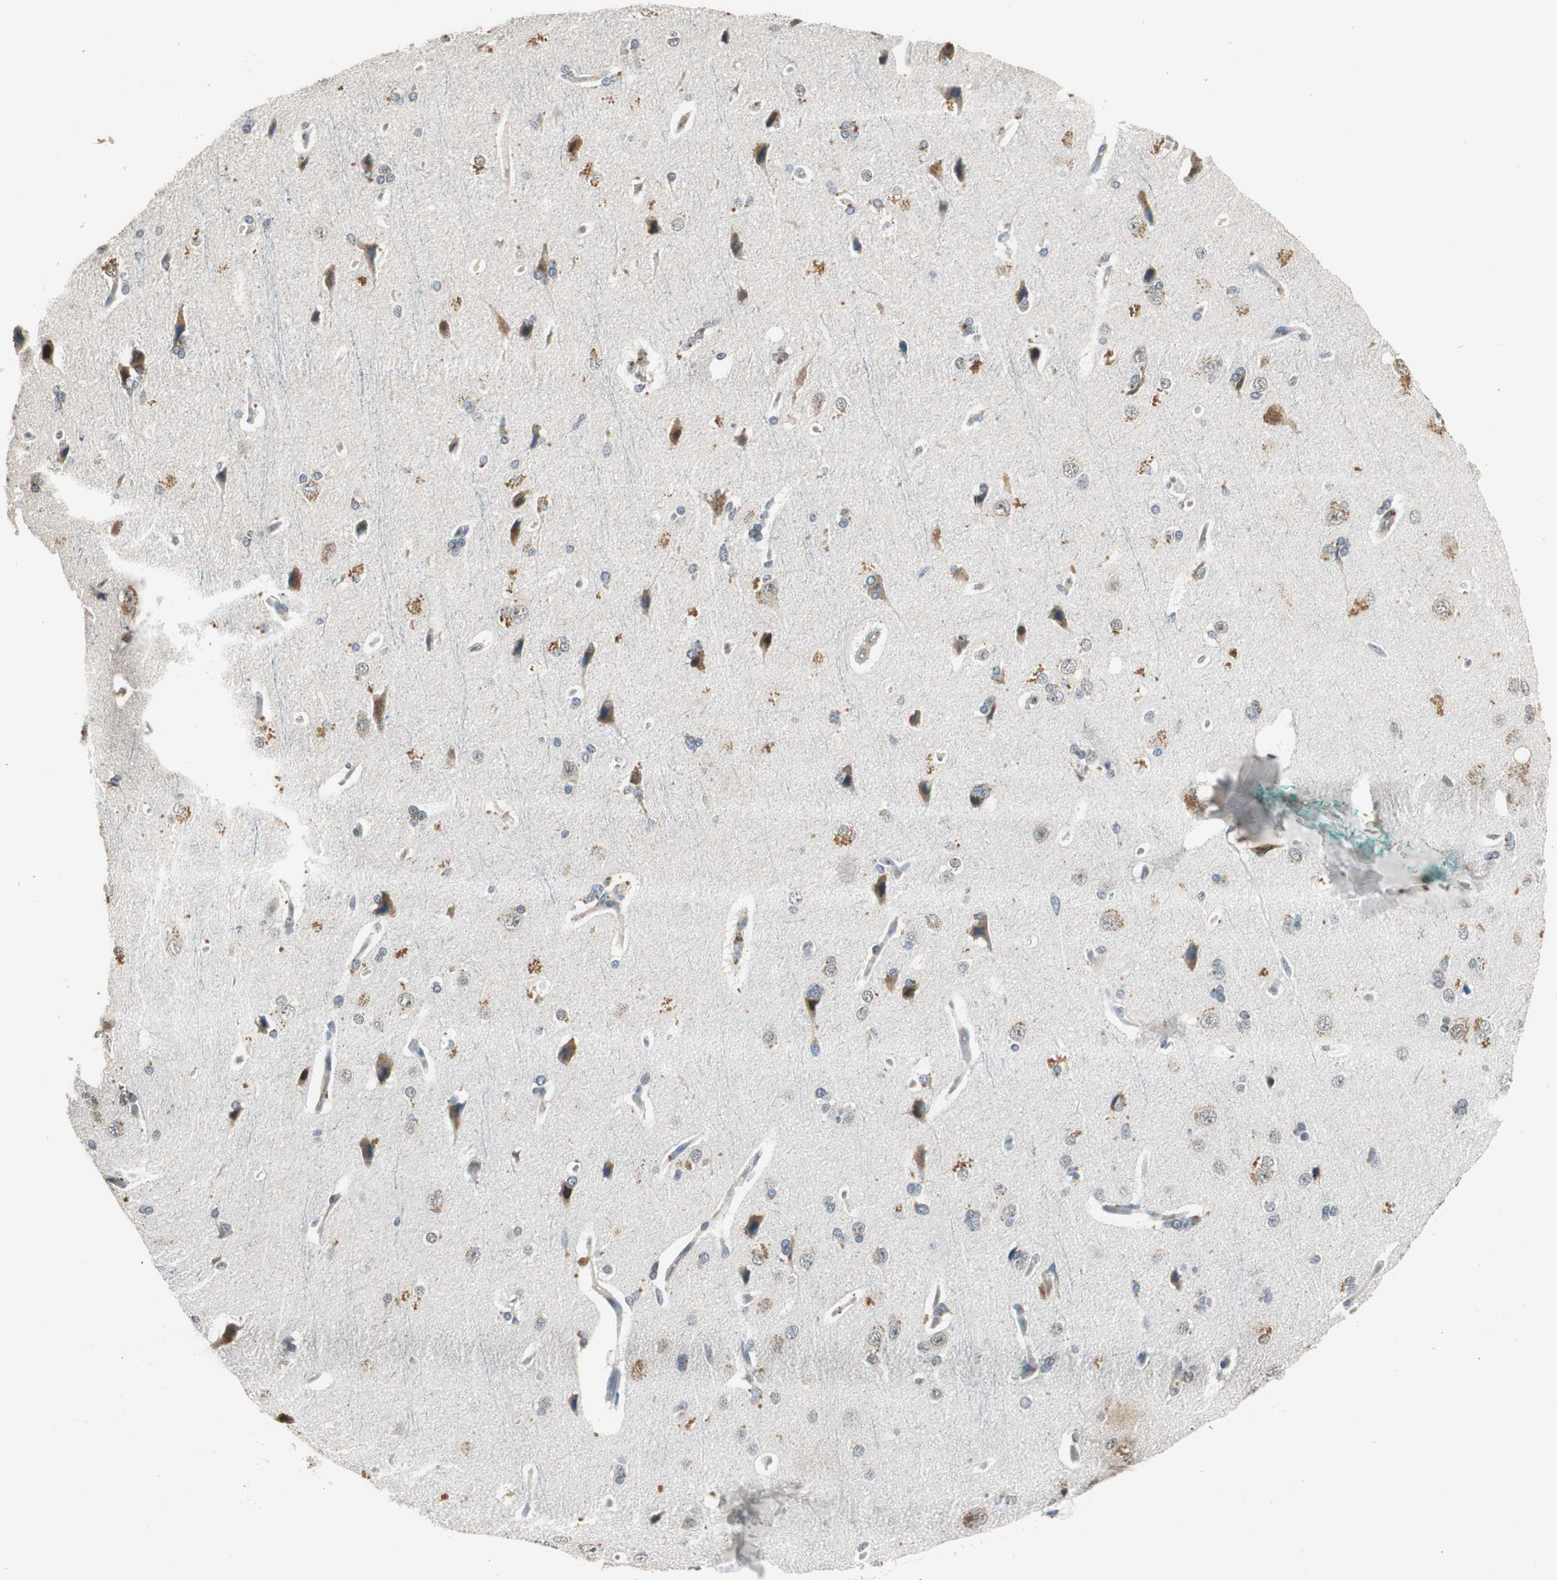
{"staining": {"intensity": "negative", "quantity": "none", "location": "none"}, "tissue": "cerebral cortex", "cell_type": "Endothelial cells", "image_type": "normal", "snomed": [{"axis": "morphology", "description": "Normal tissue, NOS"}, {"axis": "topography", "description": "Cerebral cortex"}], "caption": "IHC histopathology image of normal human cerebral cortex stained for a protein (brown), which demonstrates no staining in endothelial cells. (Stains: DAB immunohistochemistry (IHC) with hematoxylin counter stain, Microscopy: brightfield microscopy at high magnification).", "gene": "PSMB4", "patient": {"sex": "male", "age": 62}}